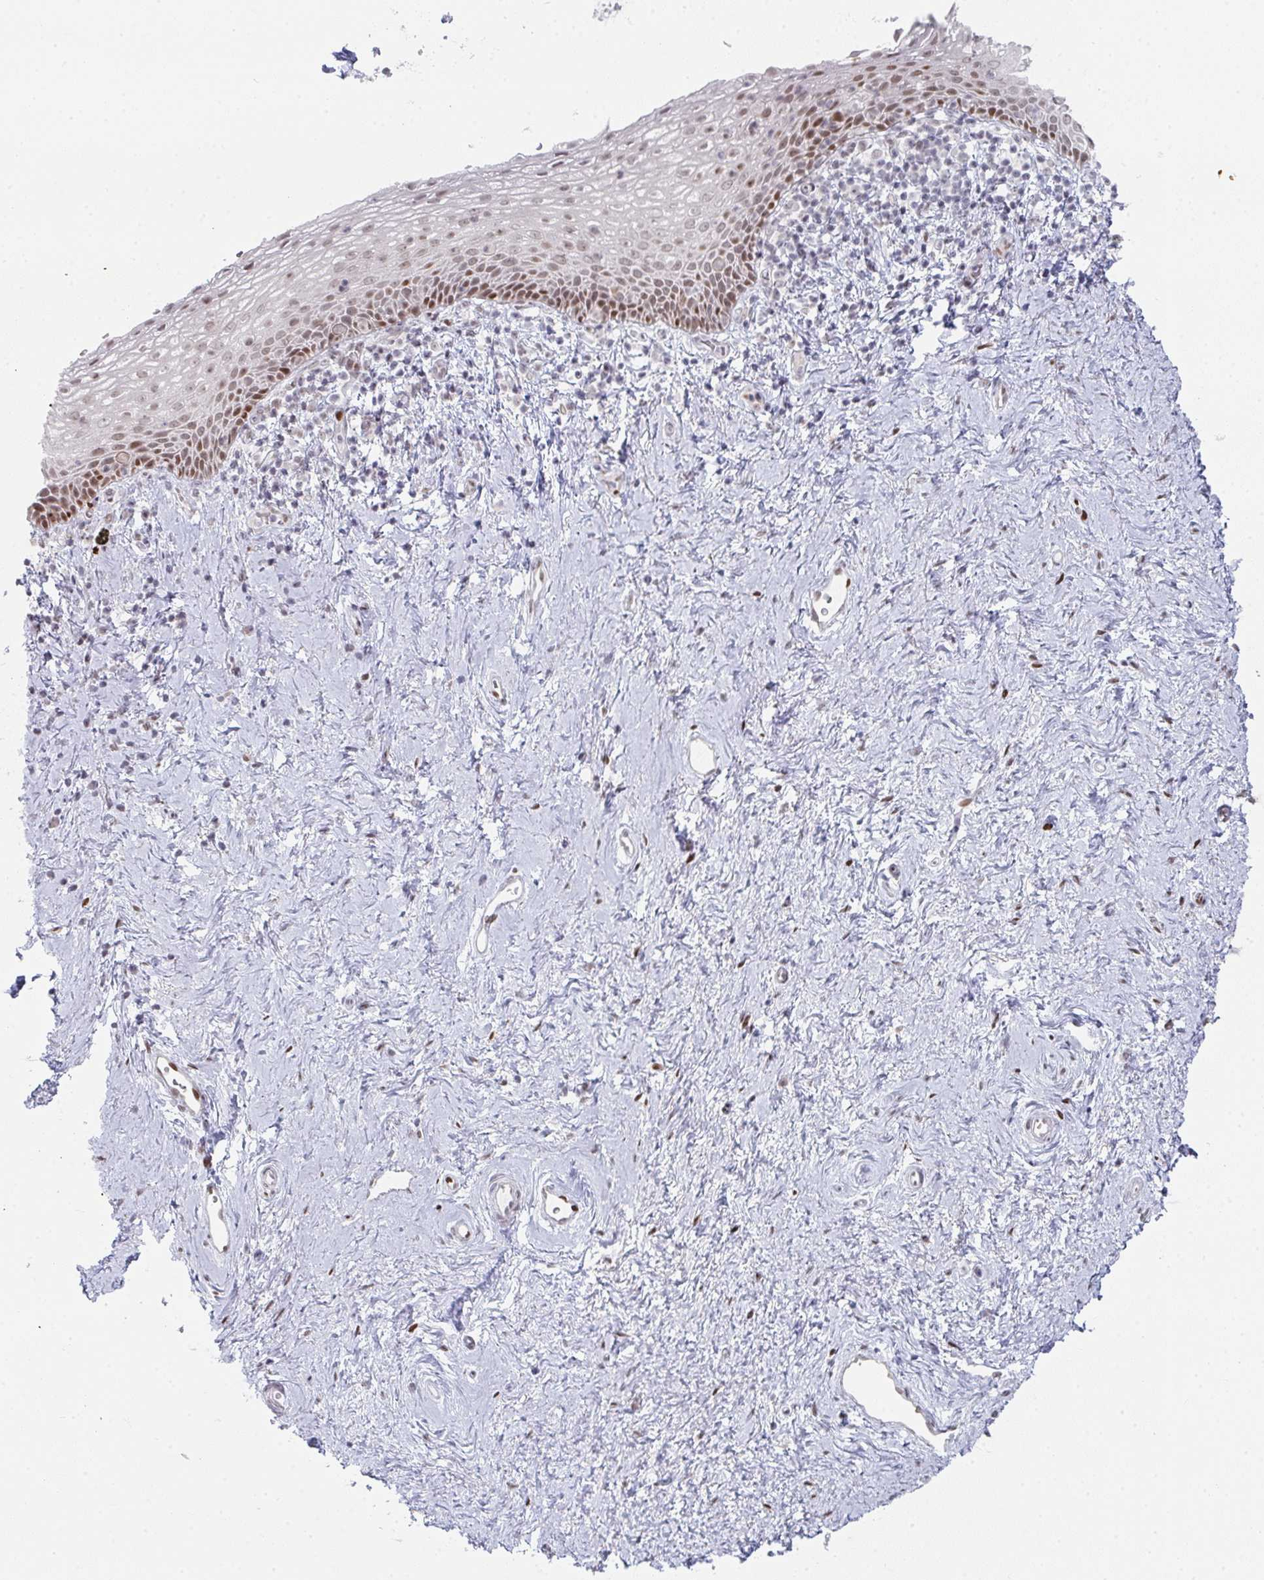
{"staining": {"intensity": "moderate", "quantity": "<25%", "location": "cytoplasmic/membranous,nuclear"}, "tissue": "vagina", "cell_type": "Squamous epithelial cells", "image_type": "normal", "snomed": [{"axis": "morphology", "description": "Normal tissue, NOS"}, {"axis": "topography", "description": "Vagina"}], "caption": "An IHC micrograph of benign tissue is shown. Protein staining in brown labels moderate cytoplasmic/membranous,nuclear positivity in vagina within squamous epithelial cells.", "gene": "POU2AF2", "patient": {"sex": "female", "age": 61}}